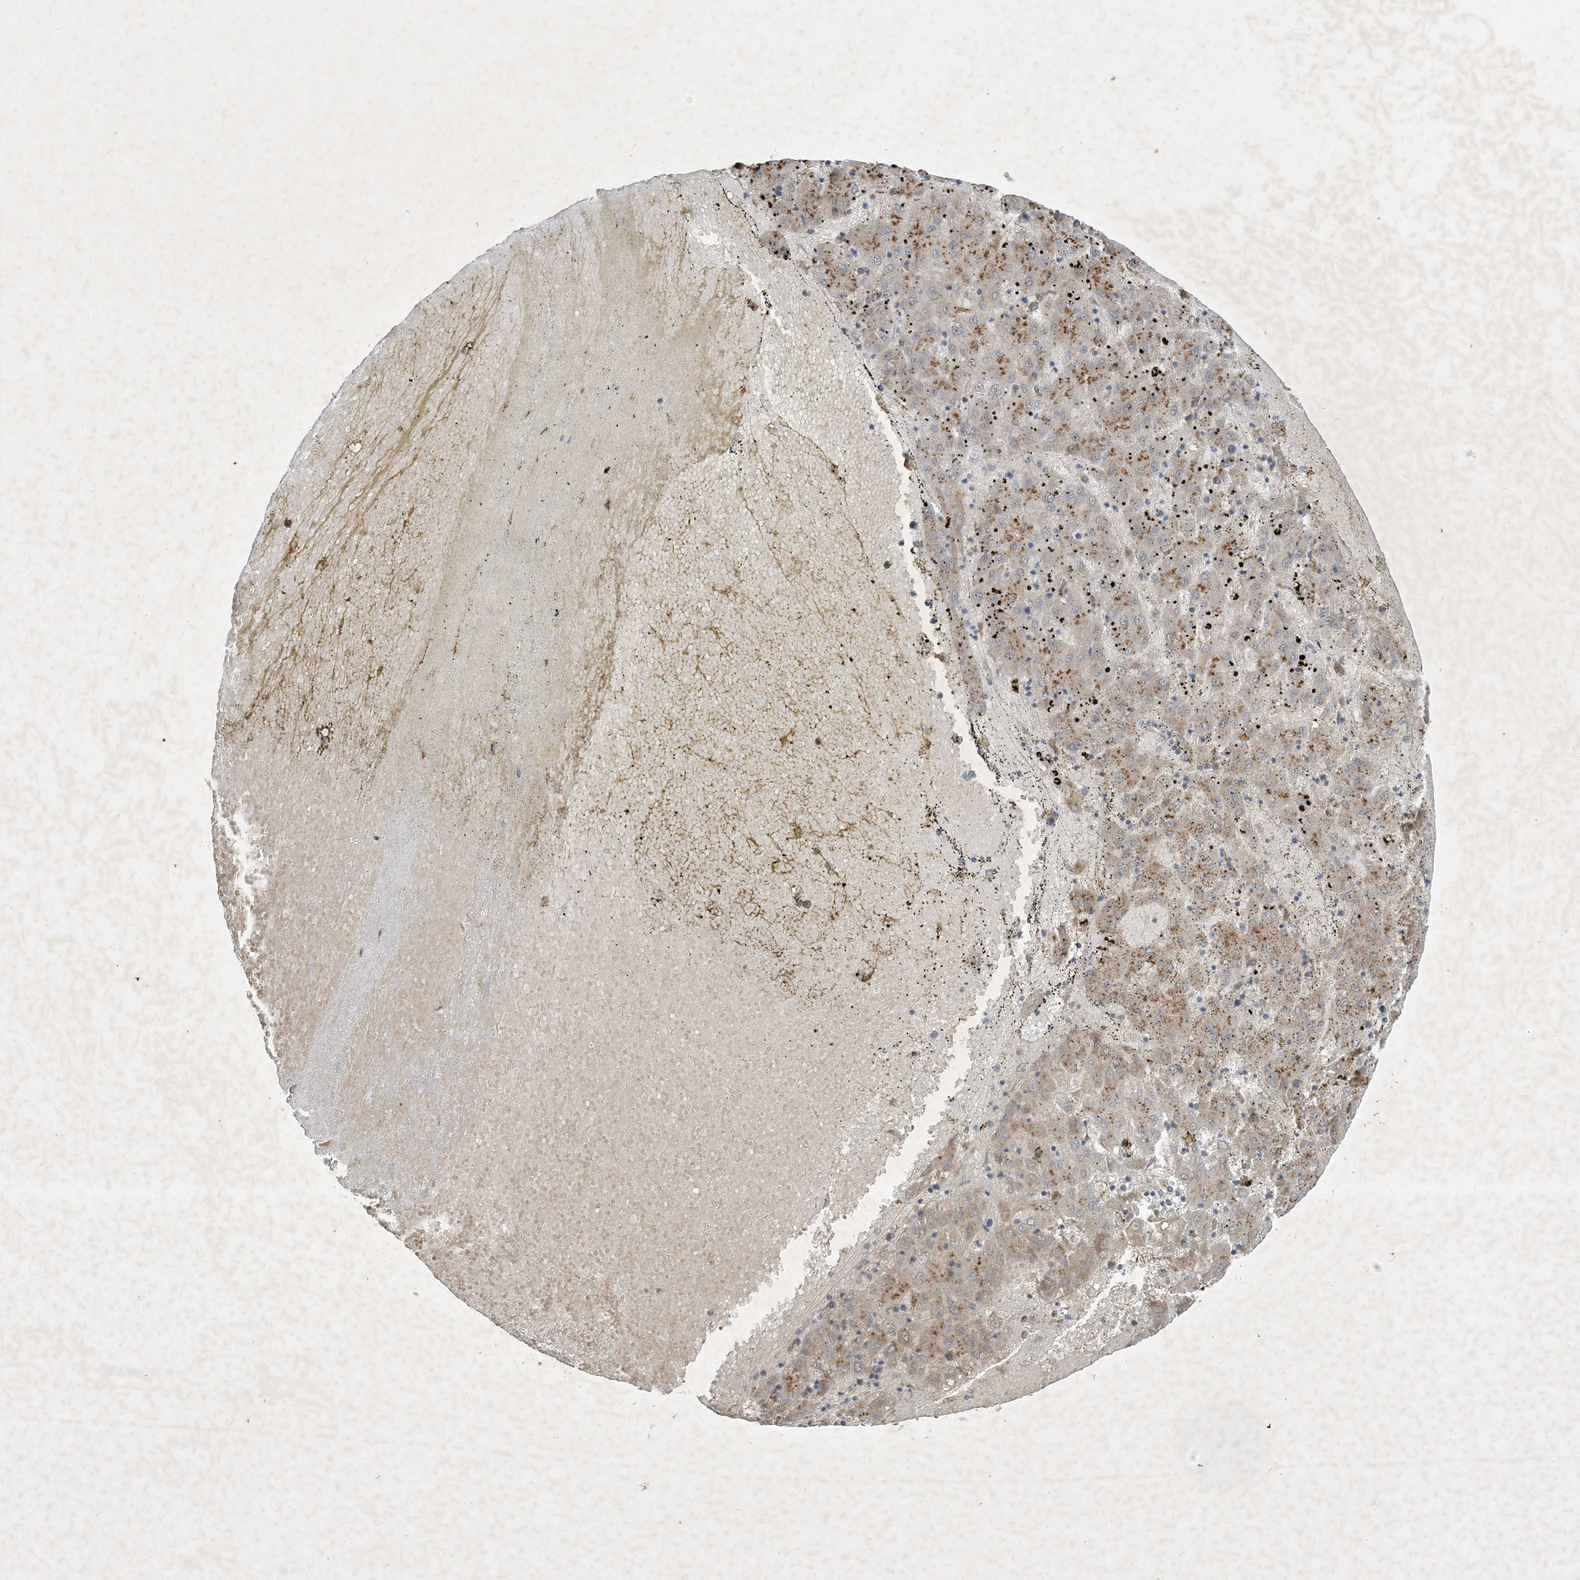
{"staining": {"intensity": "weak", "quantity": "25%-75%", "location": "cytoplasmic/membranous"}, "tissue": "liver cancer", "cell_type": "Tumor cells", "image_type": "cancer", "snomed": [{"axis": "morphology", "description": "Carcinoma, Hepatocellular, NOS"}, {"axis": "topography", "description": "Liver"}], "caption": "About 25%-75% of tumor cells in liver hepatocellular carcinoma demonstrate weak cytoplasmic/membranous protein positivity as visualized by brown immunohistochemical staining.", "gene": "MRPS18A", "patient": {"sex": "male", "age": 72}}